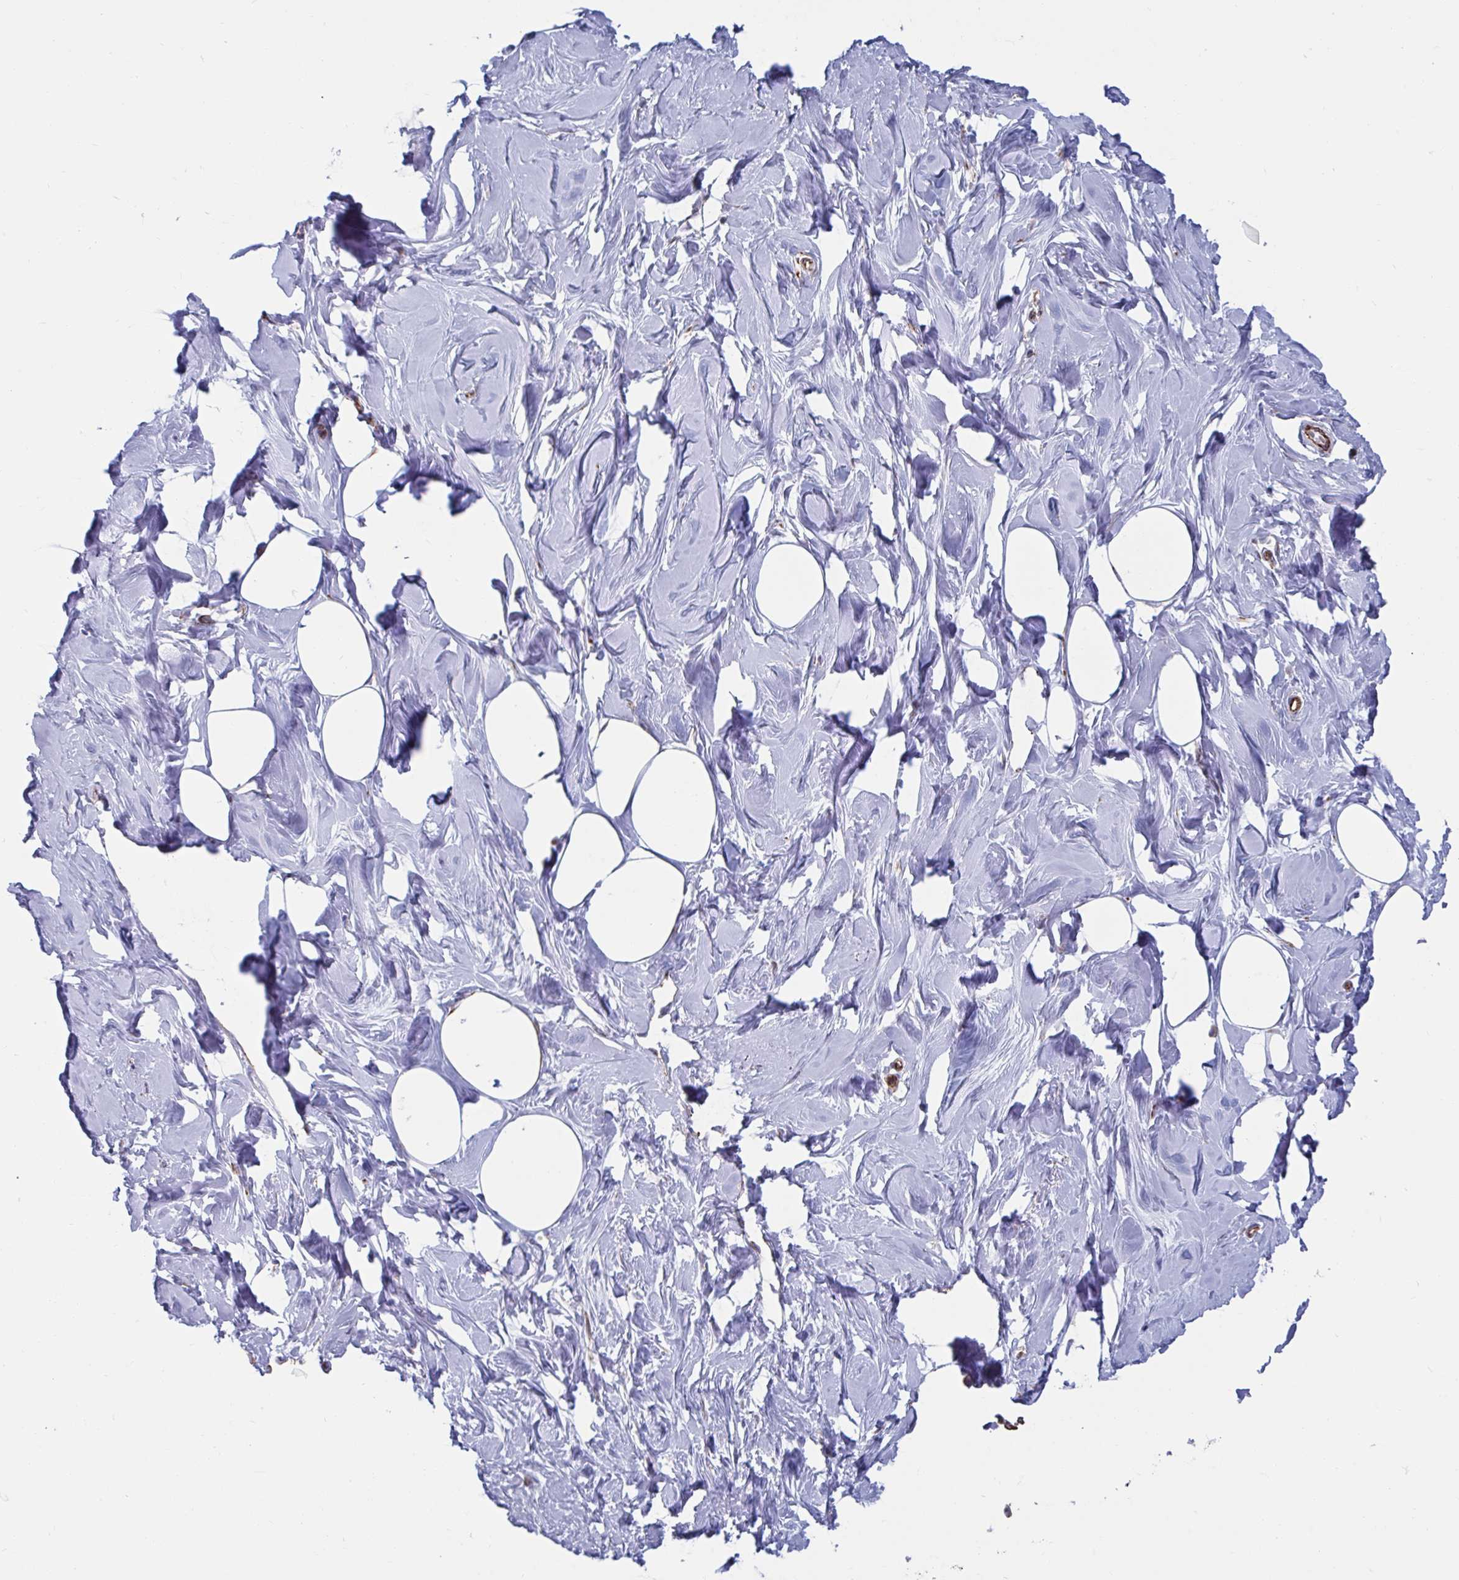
{"staining": {"intensity": "negative", "quantity": "none", "location": "none"}, "tissue": "breast", "cell_type": "Adipocytes", "image_type": "normal", "snomed": [{"axis": "morphology", "description": "Normal tissue, NOS"}, {"axis": "topography", "description": "Breast"}], "caption": "IHC of benign human breast exhibits no positivity in adipocytes.", "gene": "SLC9A6", "patient": {"sex": "female", "age": 27}}